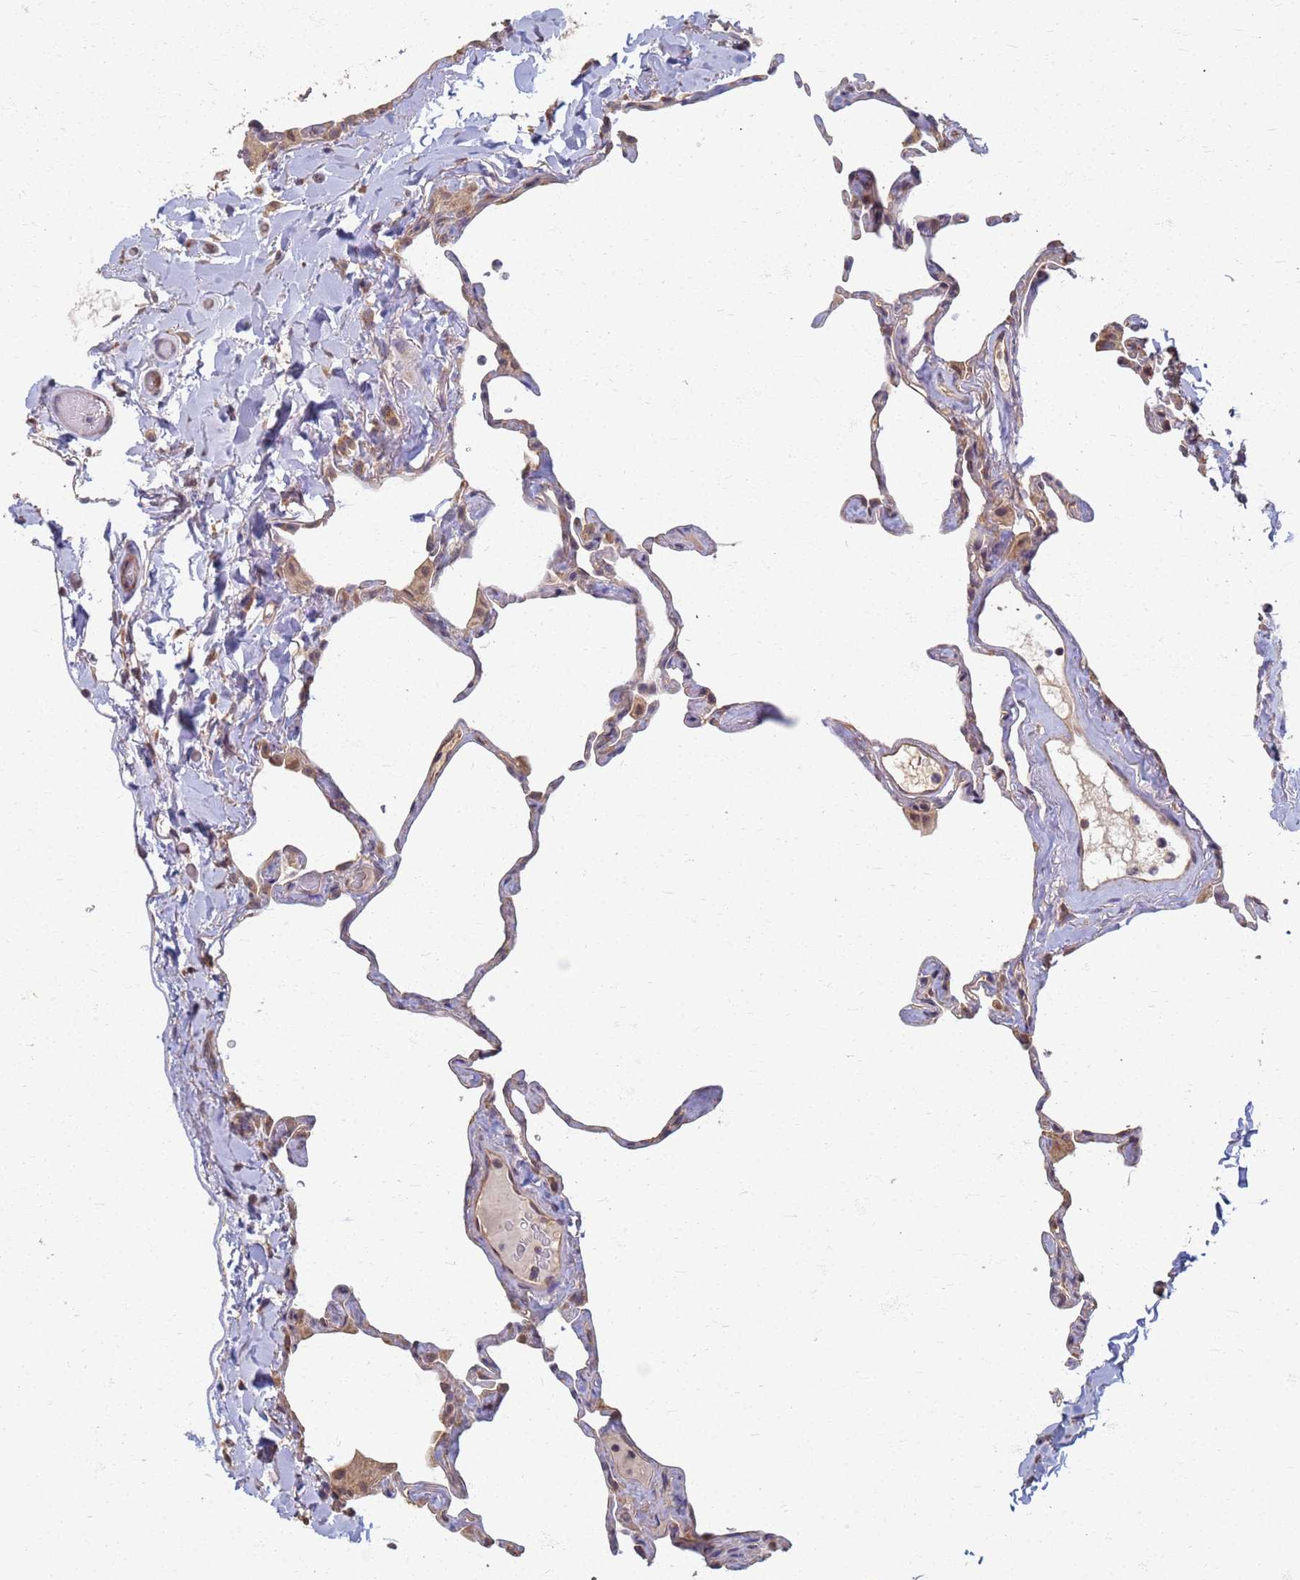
{"staining": {"intensity": "negative", "quantity": "none", "location": "none"}, "tissue": "lung", "cell_type": "Alveolar cells", "image_type": "normal", "snomed": [{"axis": "morphology", "description": "Normal tissue, NOS"}, {"axis": "topography", "description": "Lung"}], "caption": "Immunohistochemistry histopathology image of unremarkable lung: human lung stained with DAB (3,3'-diaminobenzidine) exhibits no significant protein staining in alveolar cells. Nuclei are stained in blue.", "gene": "ITGB4", "patient": {"sex": "male", "age": 65}}